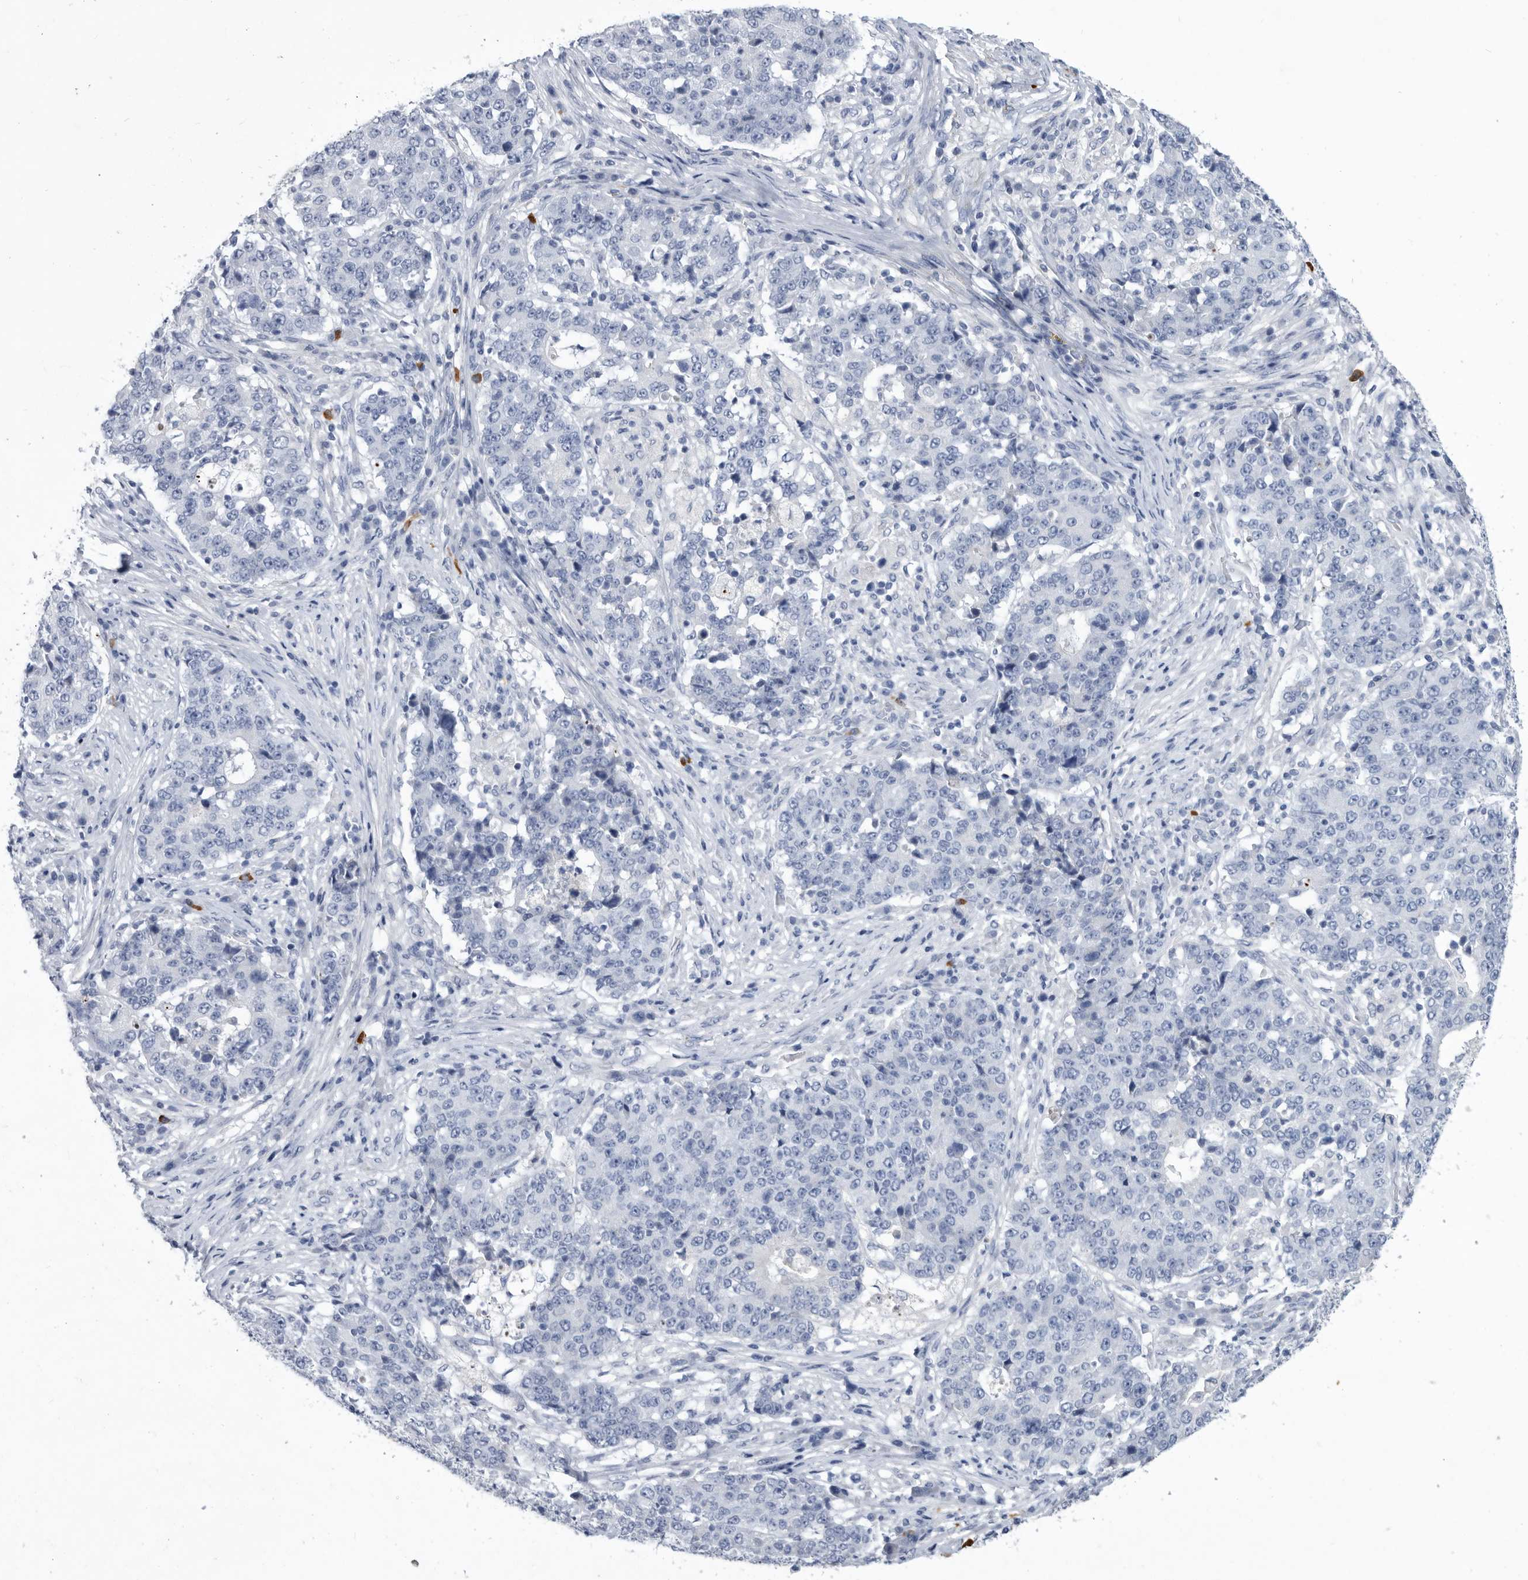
{"staining": {"intensity": "negative", "quantity": "none", "location": "none"}, "tissue": "stomach cancer", "cell_type": "Tumor cells", "image_type": "cancer", "snomed": [{"axis": "morphology", "description": "Adenocarcinoma, NOS"}, {"axis": "topography", "description": "Stomach"}], "caption": "Immunohistochemical staining of stomach cancer (adenocarcinoma) reveals no significant staining in tumor cells.", "gene": "BTBD6", "patient": {"sex": "male", "age": 59}}